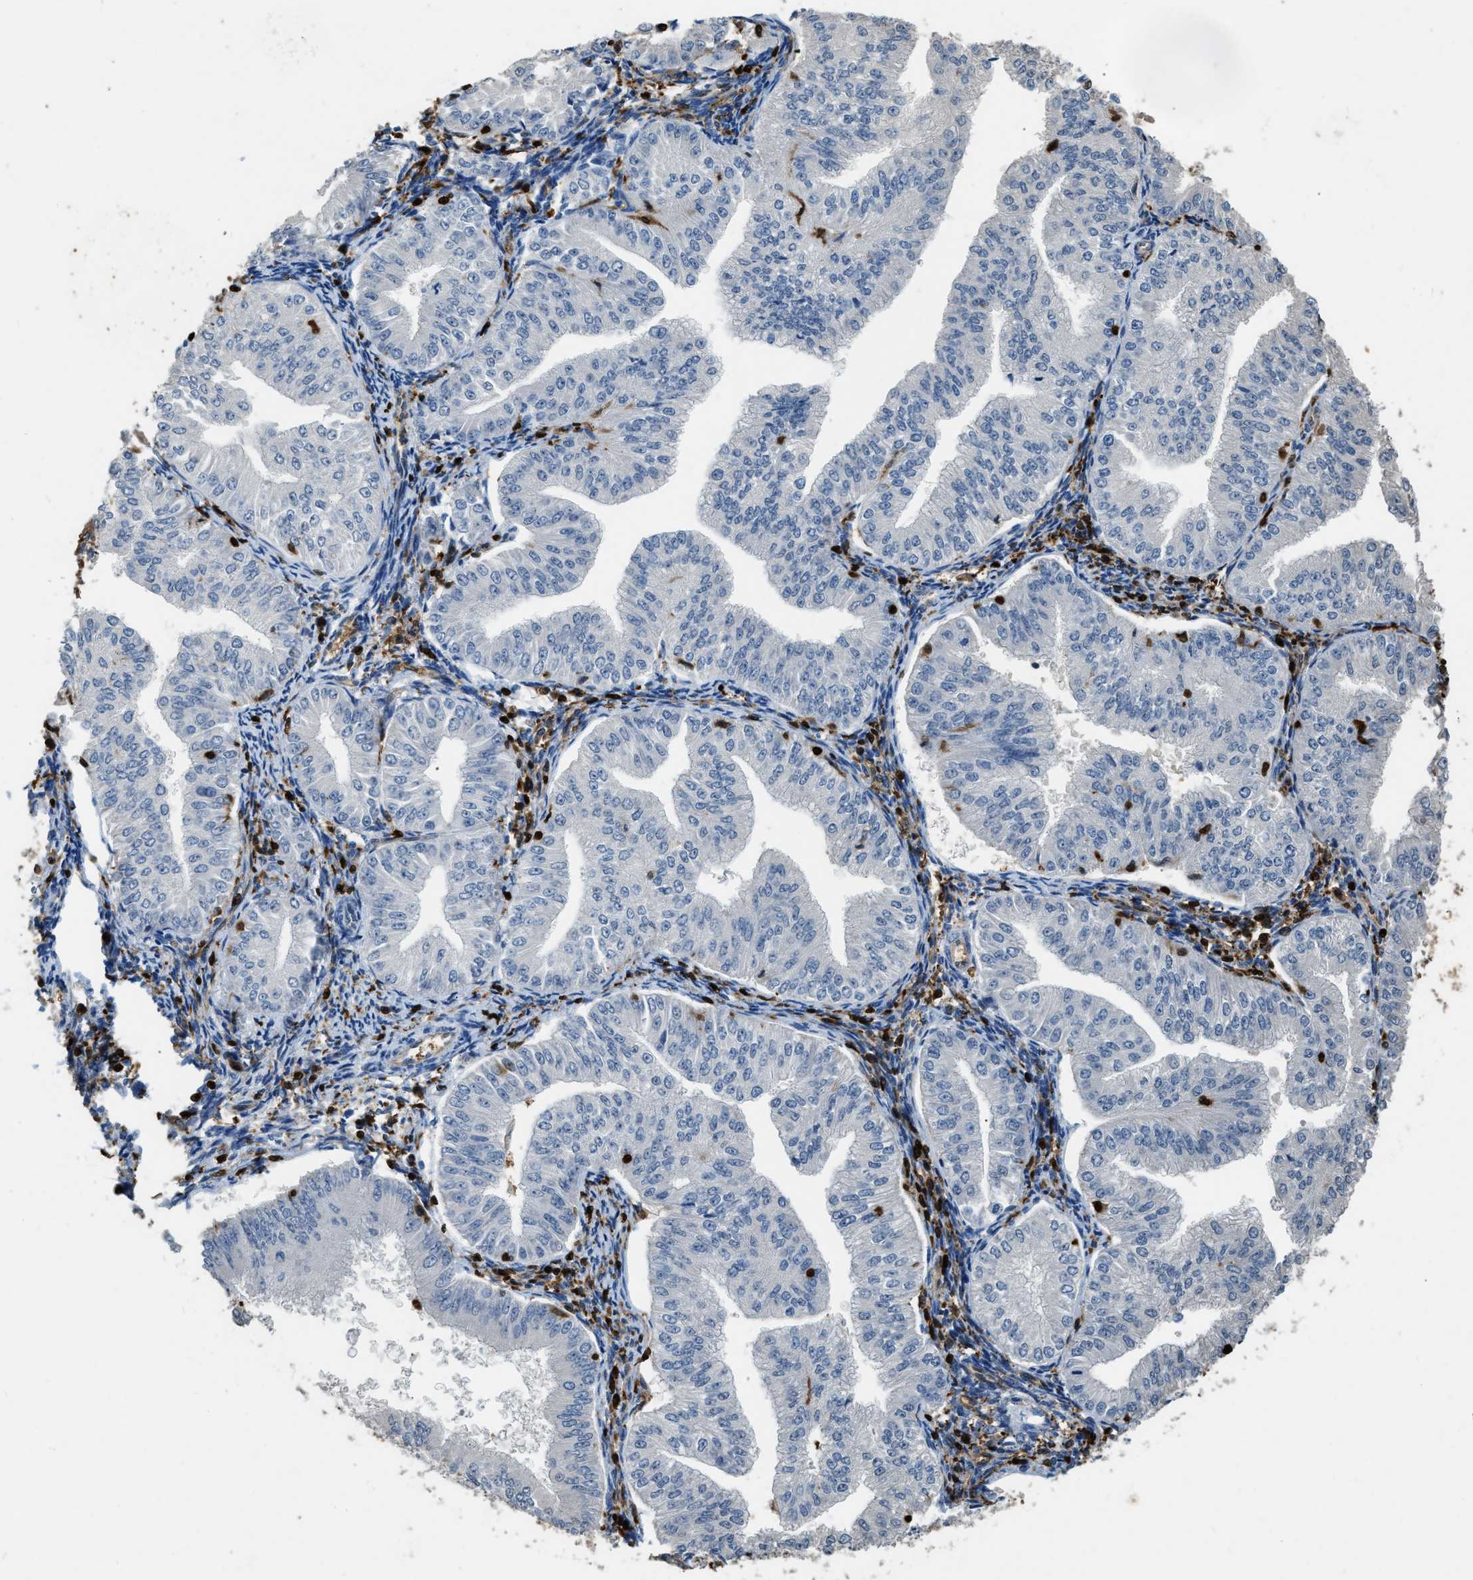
{"staining": {"intensity": "negative", "quantity": "none", "location": "none"}, "tissue": "endometrial cancer", "cell_type": "Tumor cells", "image_type": "cancer", "snomed": [{"axis": "morphology", "description": "Normal tissue, NOS"}, {"axis": "morphology", "description": "Adenocarcinoma, NOS"}, {"axis": "topography", "description": "Endometrium"}], "caption": "Protein analysis of adenocarcinoma (endometrial) shows no significant staining in tumor cells.", "gene": "ARHGDIB", "patient": {"sex": "female", "age": 53}}